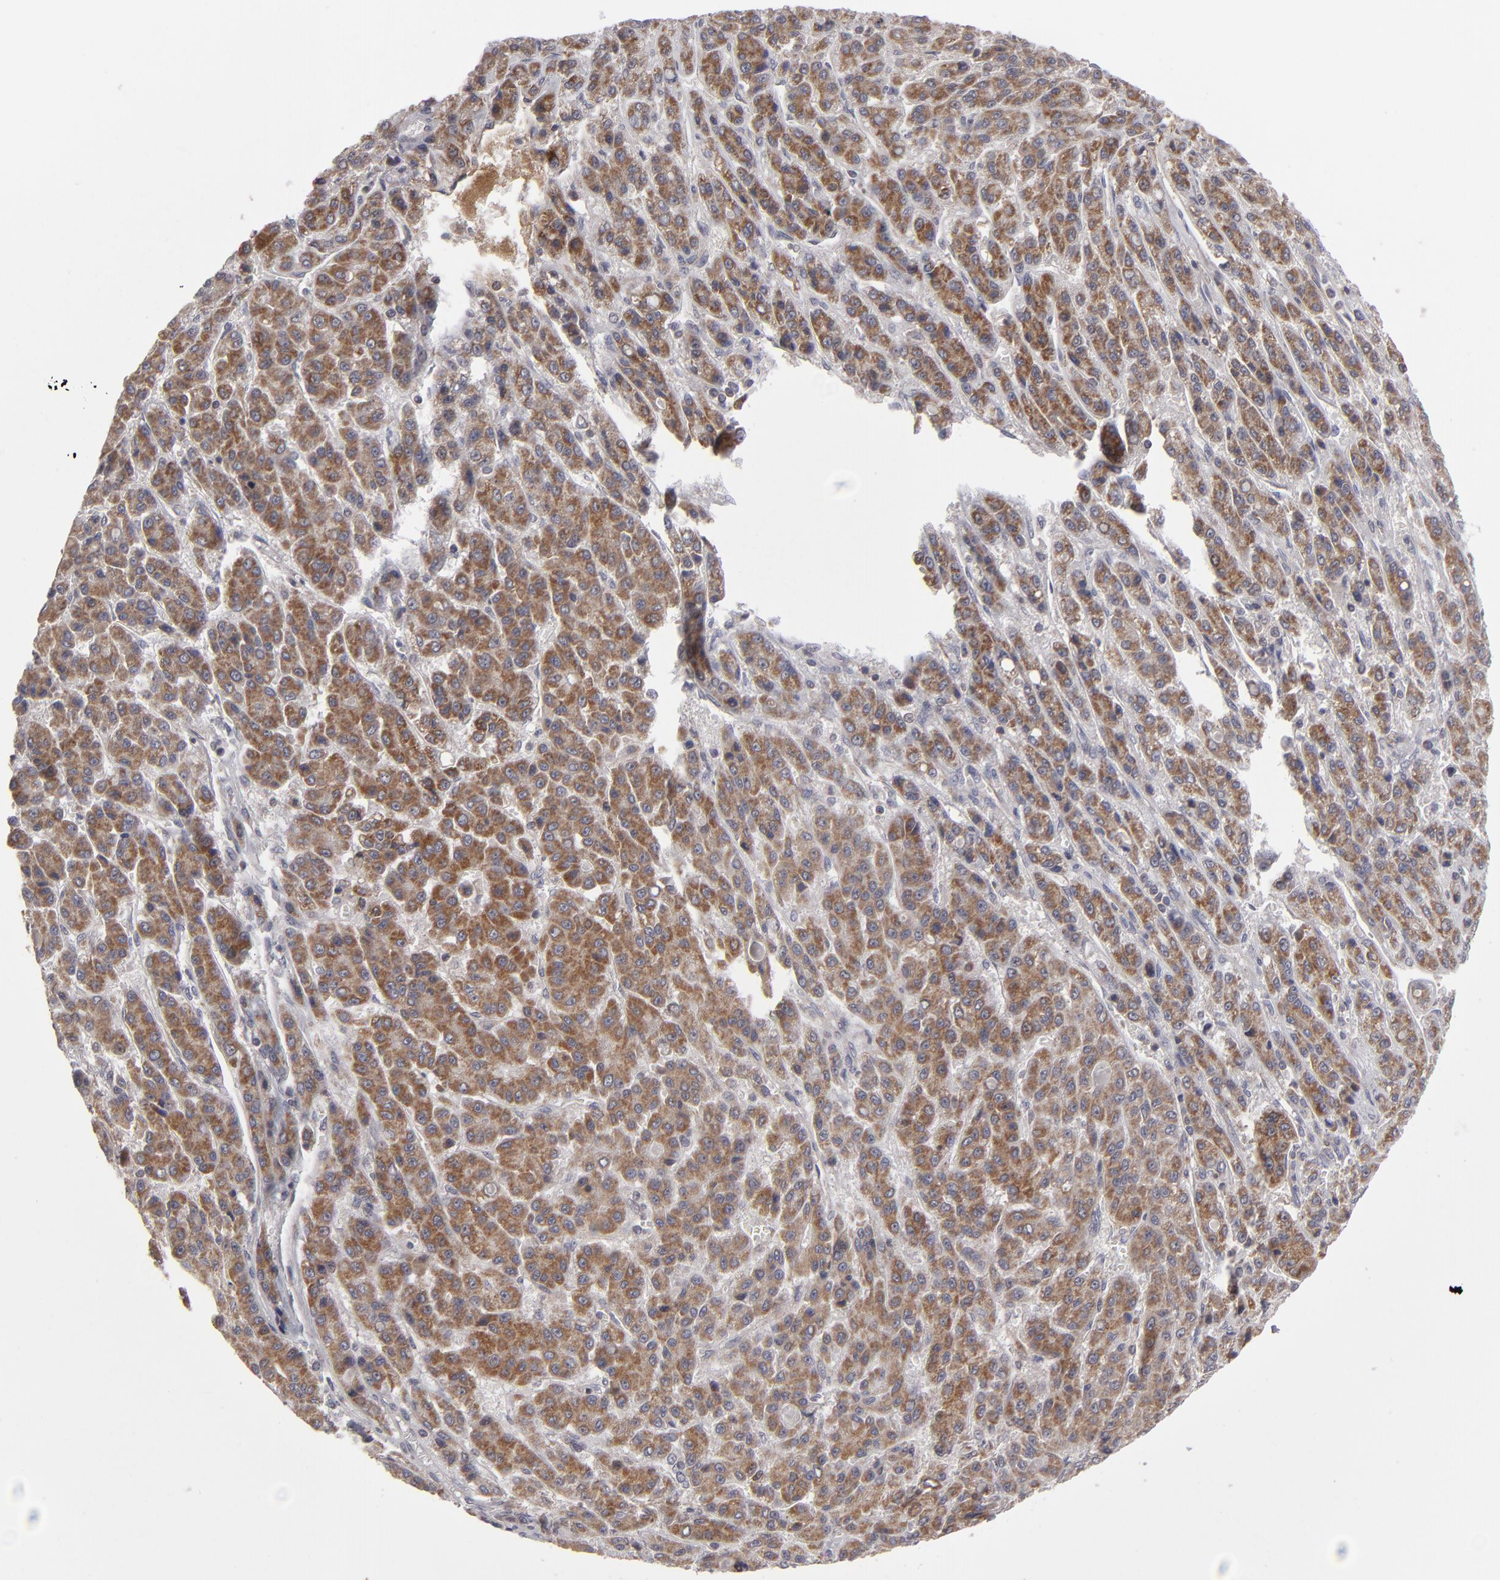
{"staining": {"intensity": "strong", "quantity": ">75%", "location": "cytoplasmic/membranous"}, "tissue": "liver cancer", "cell_type": "Tumor cells", "image_type": "cancer", "snomed": [{"axis": "morphology", "description": "Carcinoma, Hepatocellular, NOS"}, {"axis": "topography", "description": "Liver"}], "caption": "IHC of liver cancer (hepatocellular carcinoma) displays high levels of strong cytoplasmic/membranous positivity in approximately >75% of tumor cells.", "gene": "GLCCI1", "patient": {"sex": "male", "age": 70}}